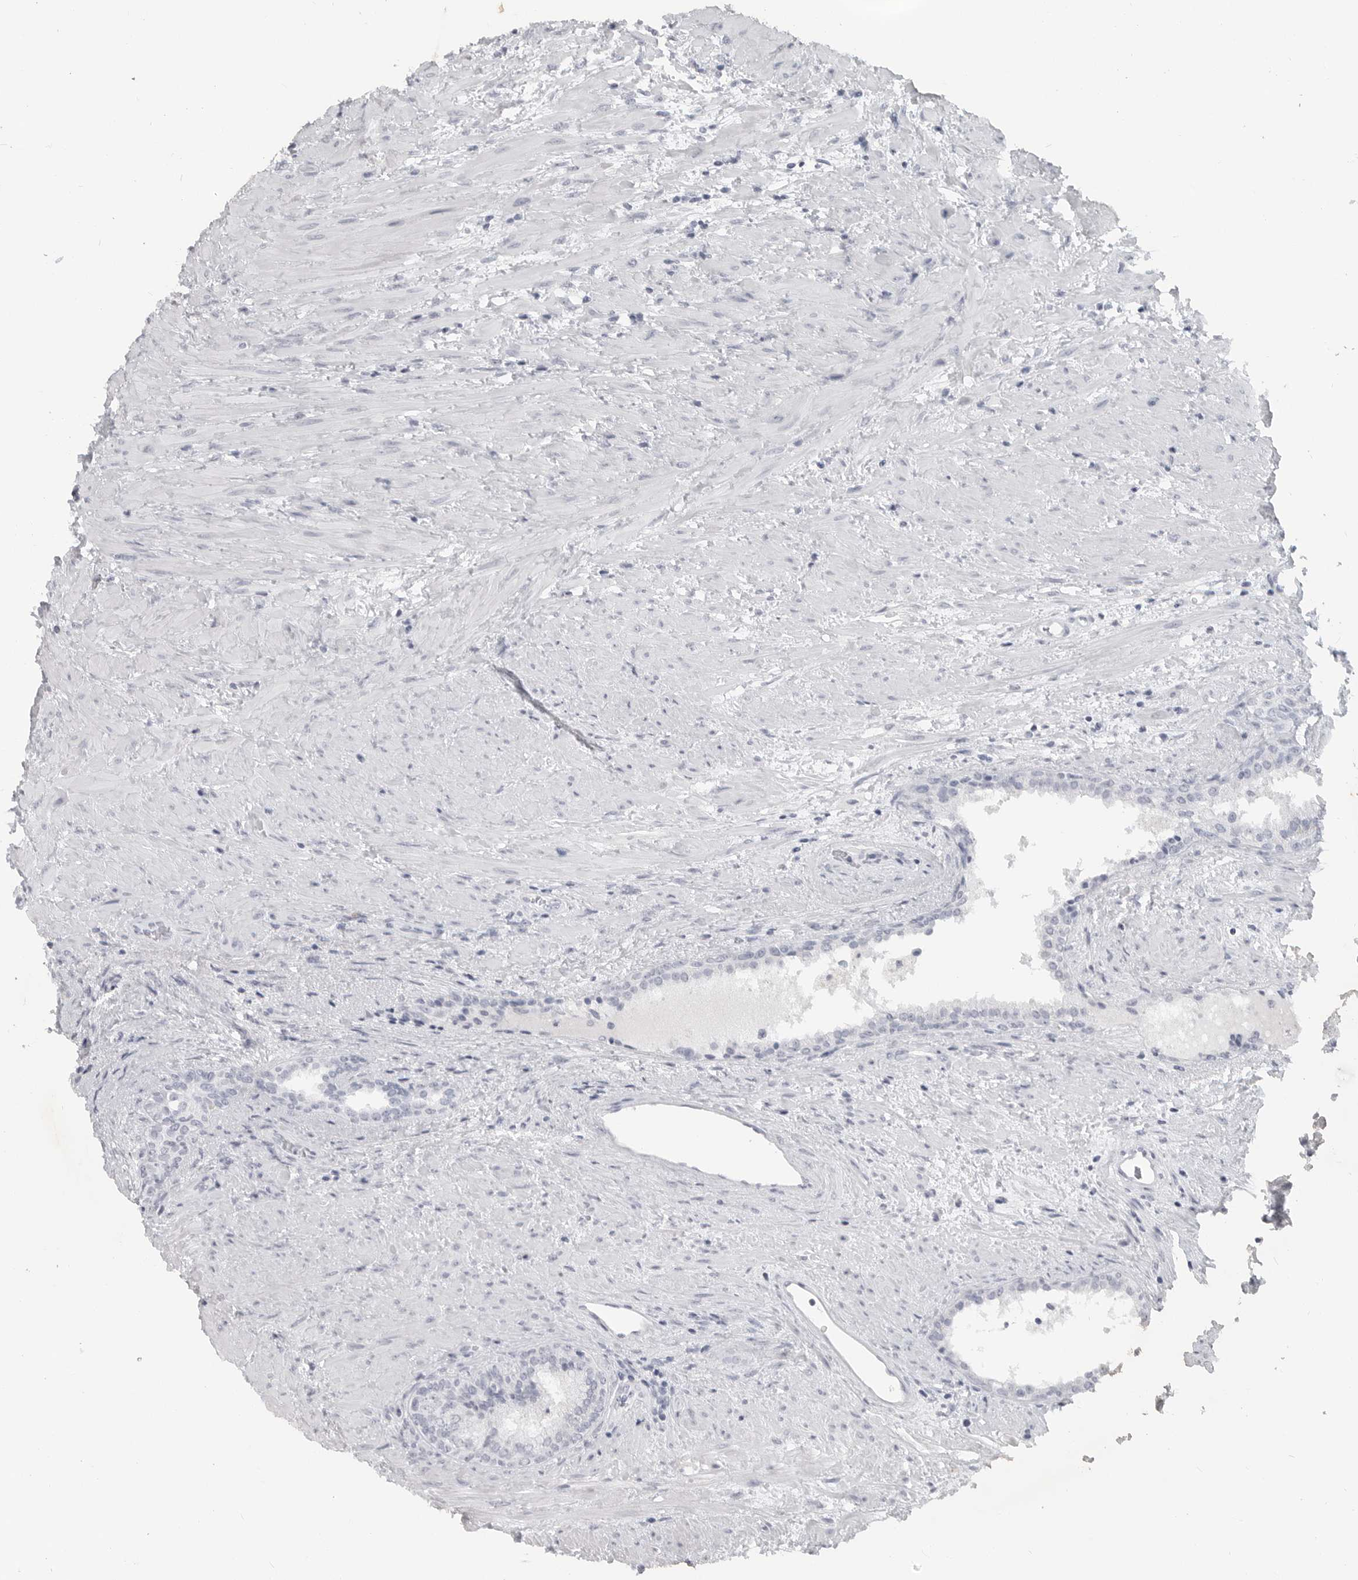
{"staining": {"intensity": "negative", "quantity": "none", "location": "none"}, "tissue": "prostate", "cell_type": "Glandular cells", "image_type": "normal", "snomed": [{"axis": "morphology", "description": "Normal tissue, NOS"}, {"axis": "topography", "description": "Prostate"}], "caption": "This is an immunohistochemistry micrograph of unremarkable prostate. There is no staining in glandular cells.", "gene": "LY6D", "patient": {"sex": "male", "age": 76}}